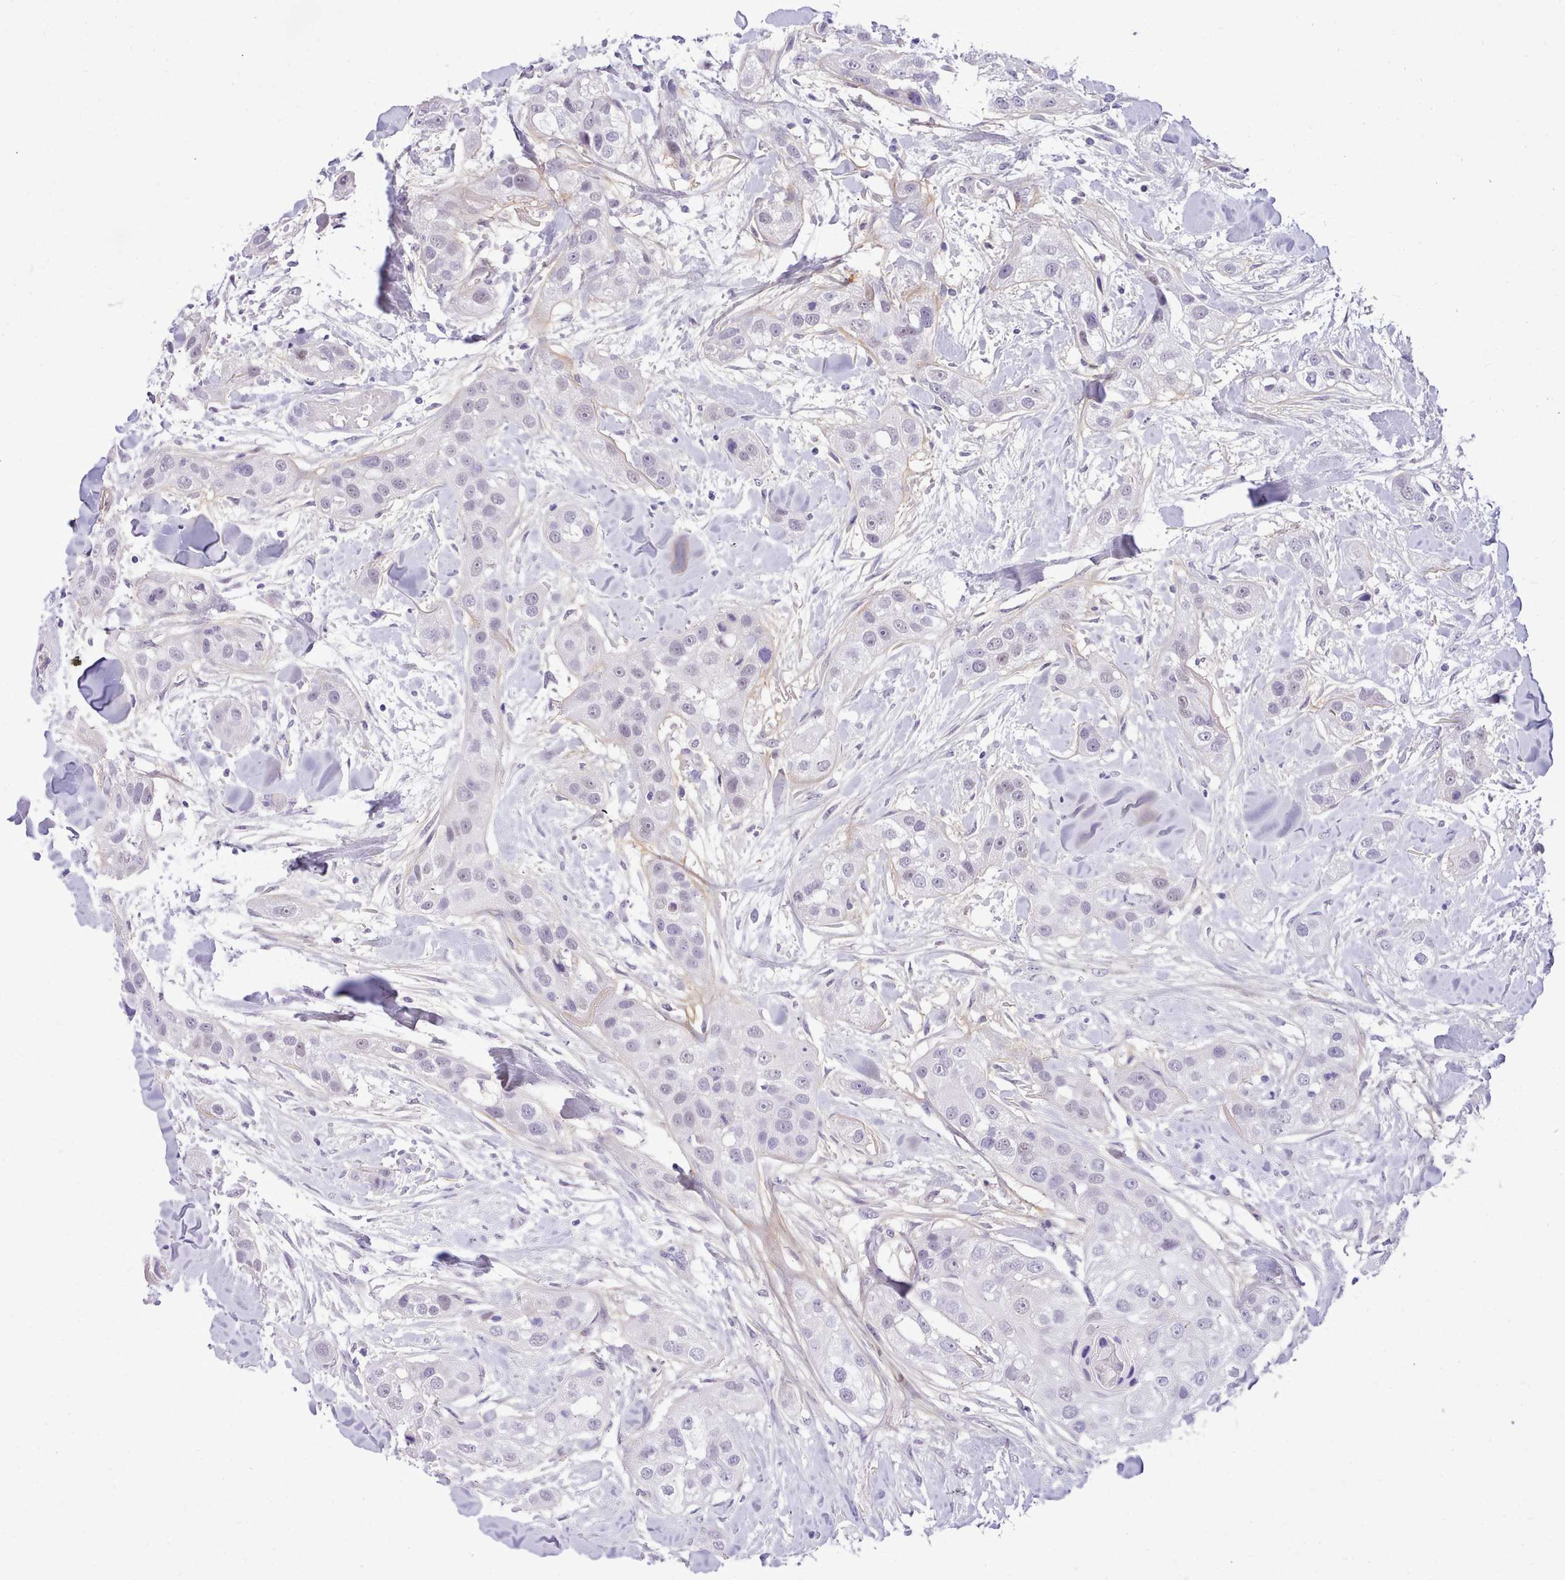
{"staining": {"intensity": "negative", "quantity": "none", "location": "none"}, "tissue": "head and neck cancer", "cell_type": "Tumor cells", "image_type": "cancer", "snomed": [{"axis": "morphology", "description": "Normal tissue, NOS"}, {"axis": "morphology", "description": "Squamous cell carcinoma, NOS"}, {"axis": "topography", "description": "Skeletal muscle"}, {"axis": "topography", "description": "Head-Neck"}], "caption": "The micrograph reveals no staining of tumor cells in head and neck cancer (squamous cell carcinoma).", "gene": "LRRC37A", "patient": {"sex": "male", "age": 51}}